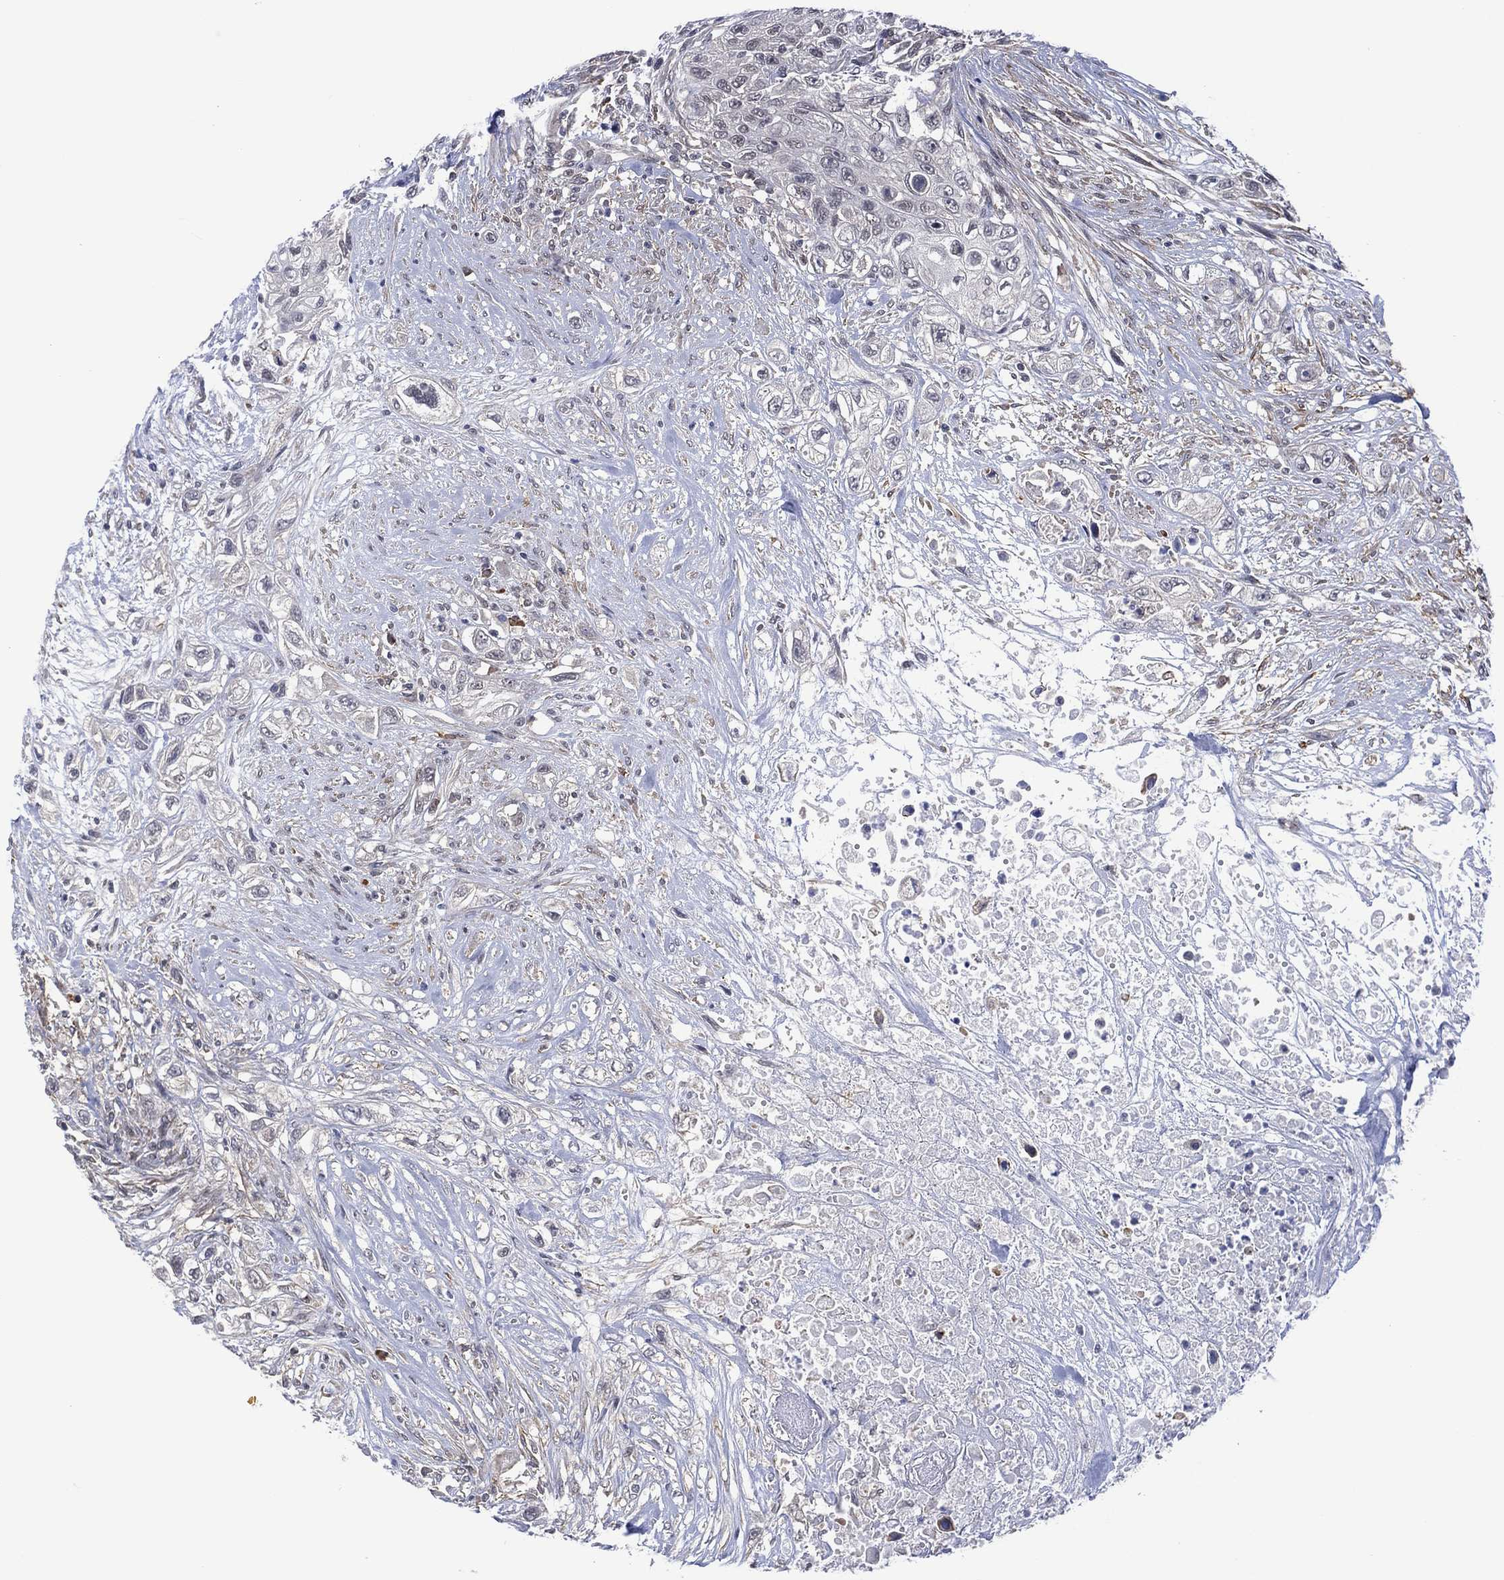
{"staining": {"intensity": "negative", "quantity": "none", "location": "none"}, "tissue": "urothelial cancer", "cell_type": "Tumor cells", "image_type": "cancer", "snomed": [{"axis": "morphology", "description": "Urothelial carcinoma, High grade"}, {"axis": "topography", "description": "Urinary bladder"}], "caption": "The IHC micrograph has no significant expression in tumor cells of high-grade urothelial carcinoma tissue.", "gene": "DPP4", "patient": {"sex": "female", "age": 56}}